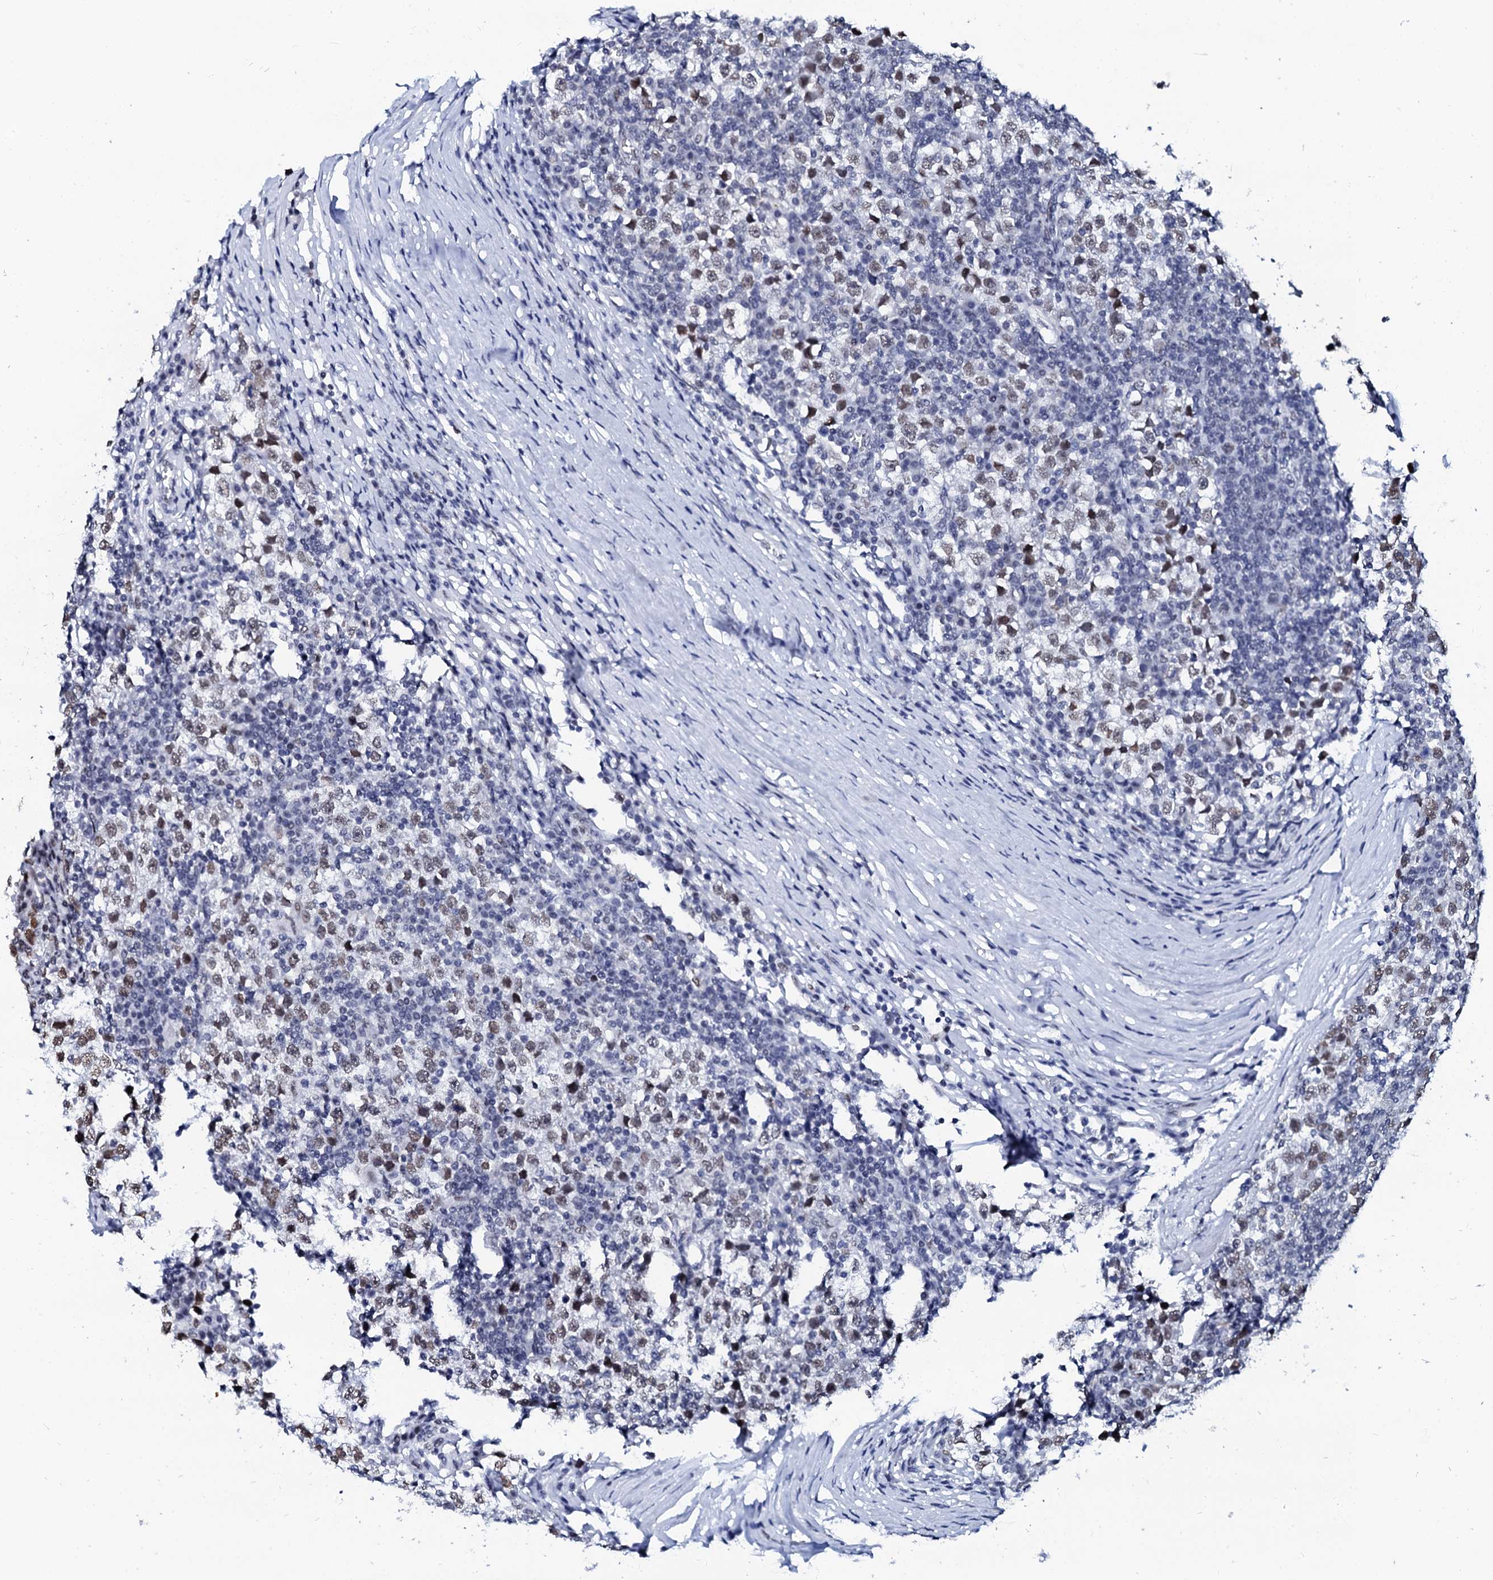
{"staining": {"intensity": "moderate", "quantity": "<25%", "location": "nuclear"}, "tissue": "testis cancer", "cell_type": "Tumor cells", "image_type": "cancer", "snomed": [{"axis": "morphology", "description": "Seminoma, NOS"}, {"axis": "topography", "description": "Testis"}], "caption": "An immunohistochemistry (IHC) histopathology image of tumor tissue is shown. Protein staining in brown labels moderate nuclear positivity in testis cancer within tumor cells.", "gene": "SPATA19", "patient": {"sex": "male", "age": 65}}